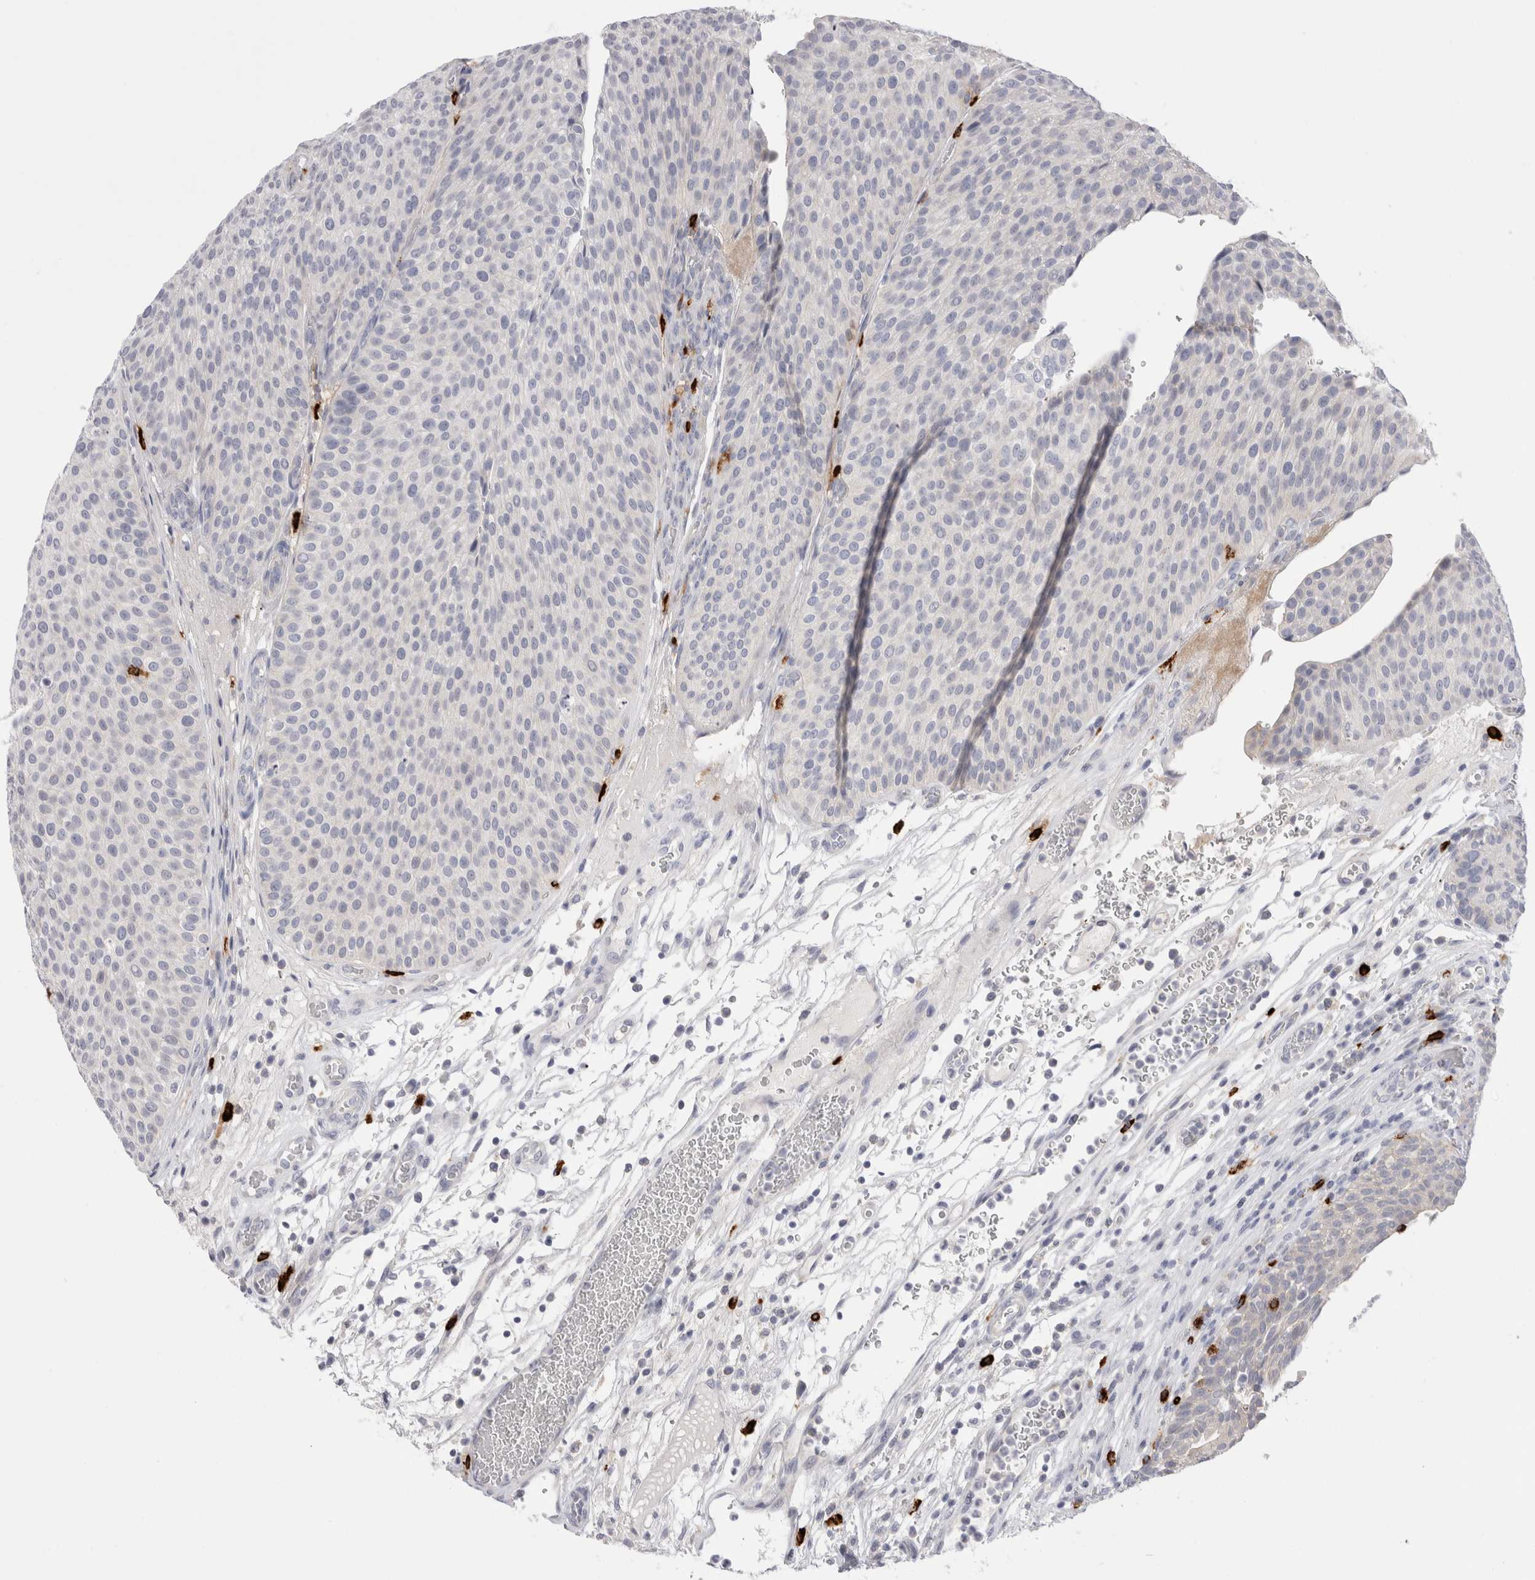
{"staining": {"intensity": "negative", "quantity": "none", "location": "none"}, "tissue": "urothelial cancer", "cell_type": "Tumor cells", "image_type": "cancer", "snomed": [{"axis": "morphology", "description": "Normal tissue, NOS"}, {"axis": "morphology", "description": "Urothelial carcinoma, Low grade"}, {"axis": "topography", "description": "Smooth muscle"}, {"axis": "topography", "description": "Urinary bladder"}], "caption": "Low-grade urothelial carcinoma was stained to show a protein in brown. There is no significant positivity in tumor cells.", "gene": "SPINK2", "patient": {"sex": "male", "age": 60}}